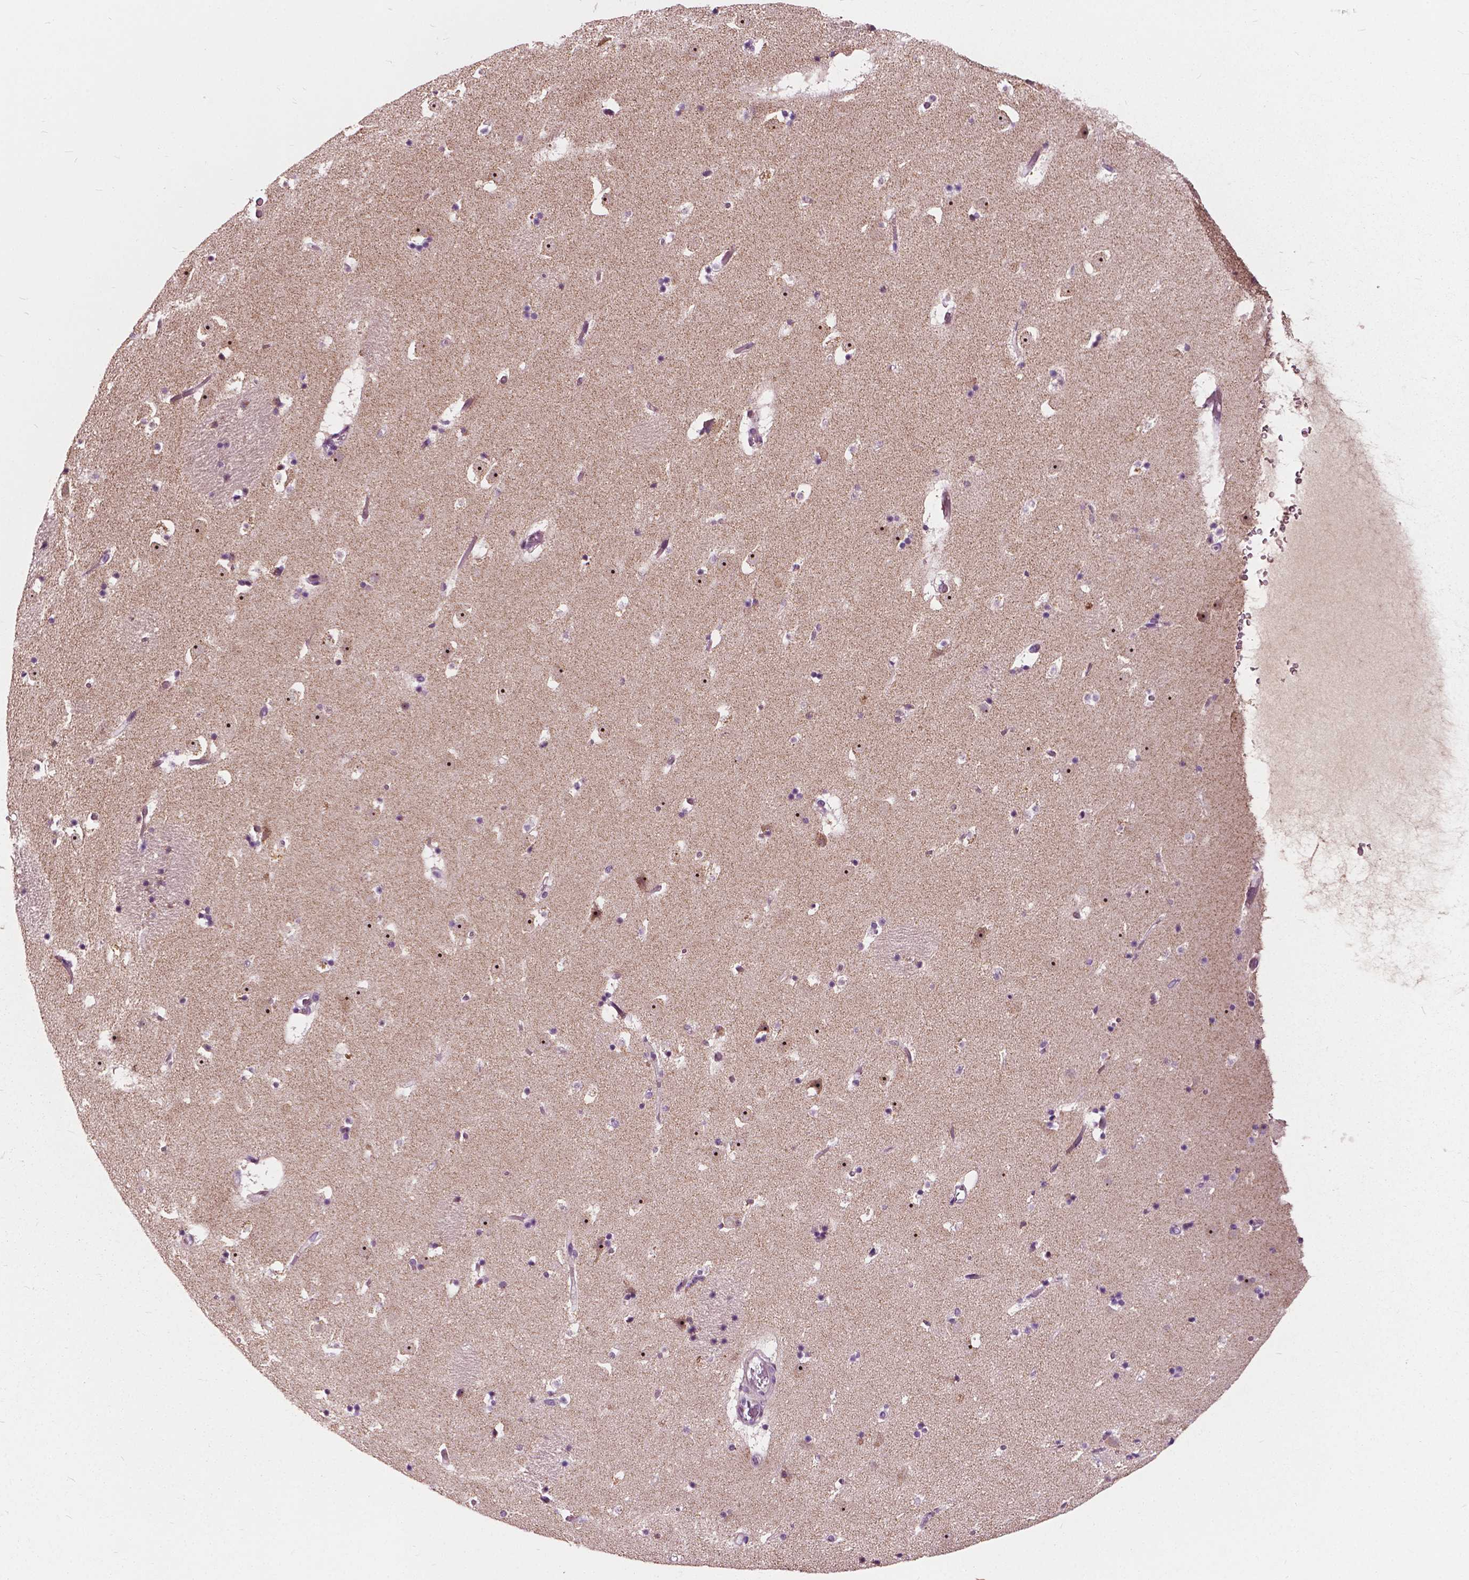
{"staining": {"intensity": "negative", "quantity": "none", "location": "none"}, "tissue": "caudate", "cell_type": "Glial cells", "image_type": "normal", "snomed": [{"axis": "morphology", "description": "Normal tissue, NOS"}, {"axis": "topography", "description": "Lateral ventricle wall"}], "caption": "There is no significant positivity in glial cells of caudate. (Immunohistochemistry, brightfield microscopy, high magnification).", "gene": "ODF3L2", "patient": {"sex": "female", "age": 42}}